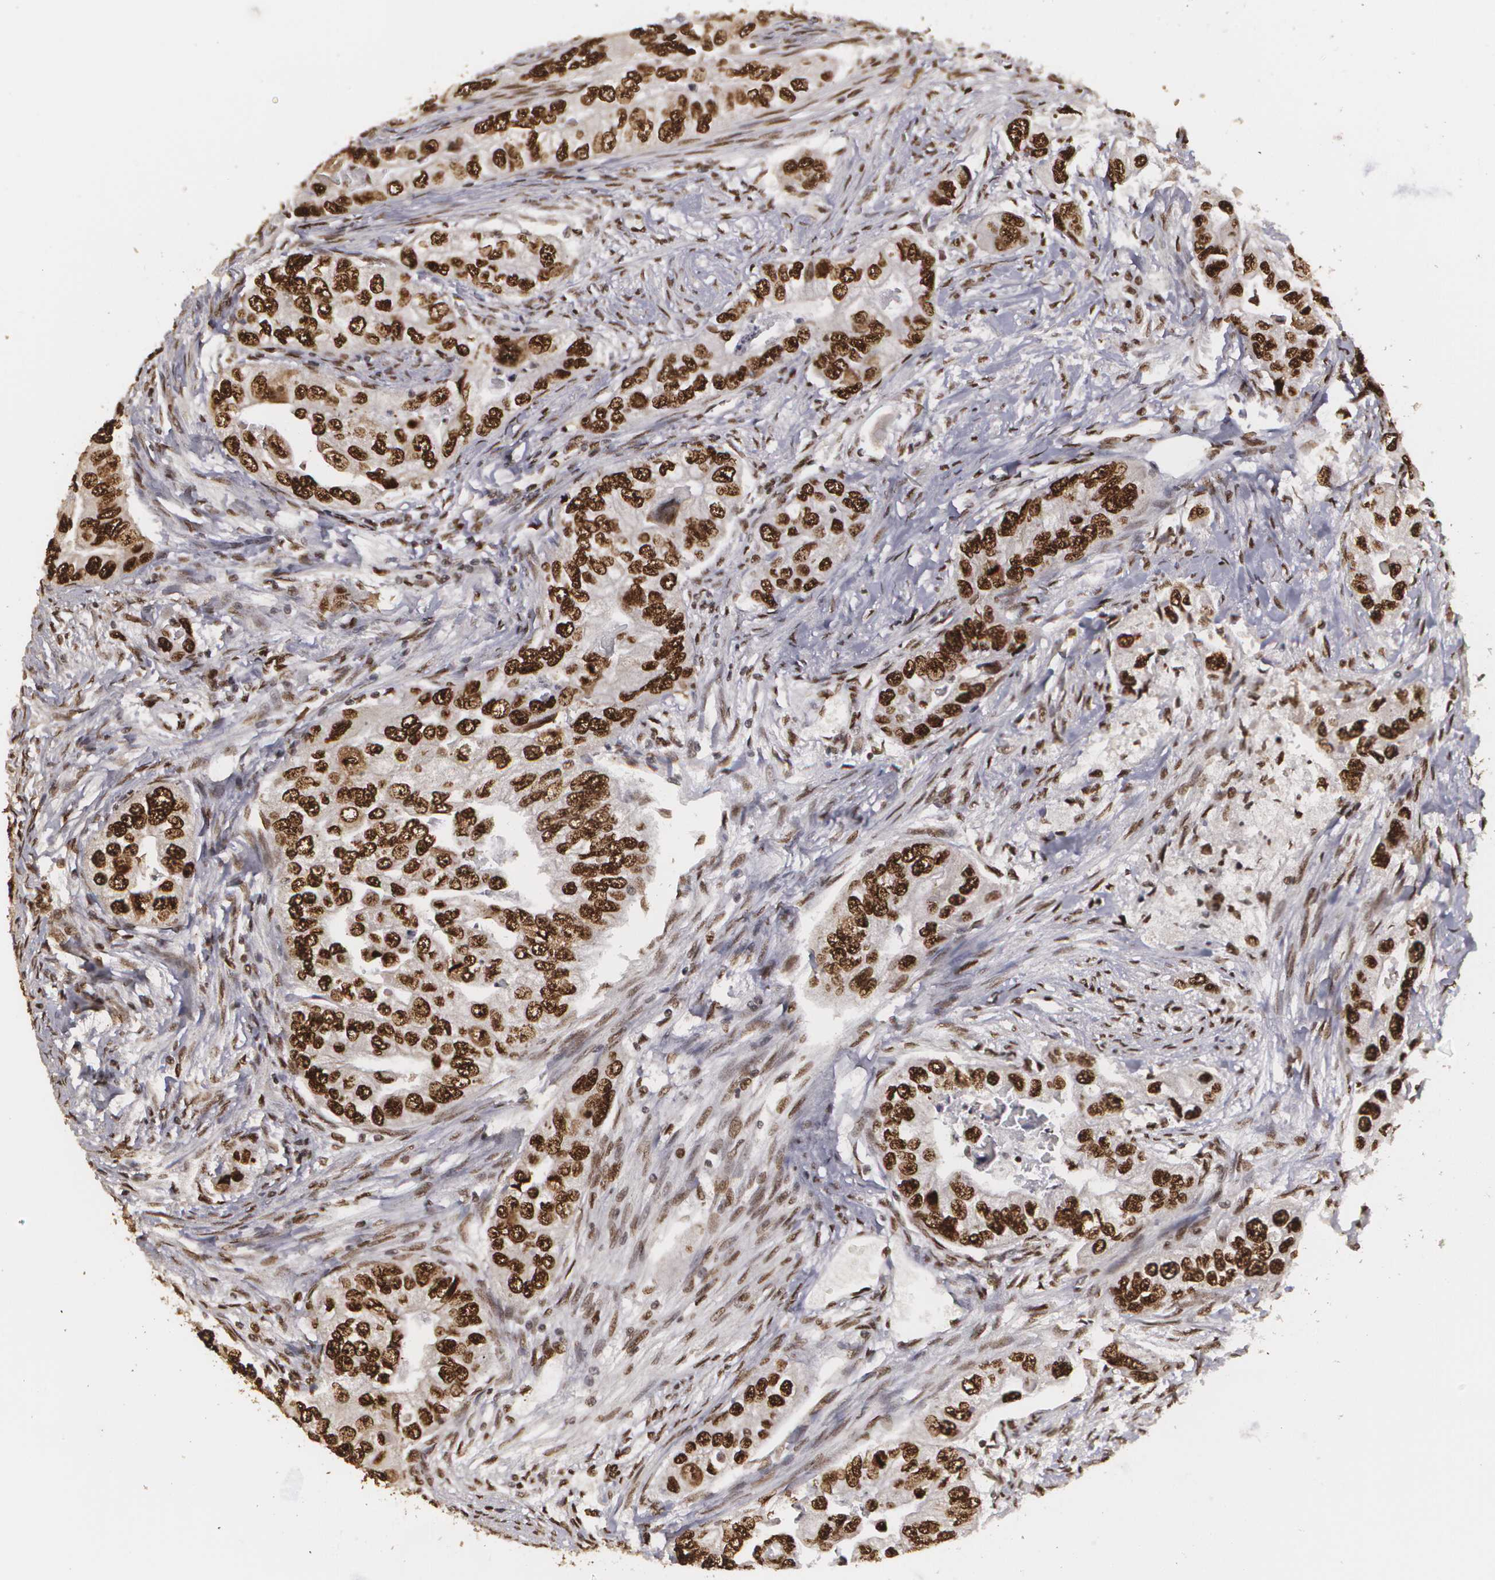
{"staining": {"intensity": "strong", "quantity": ">75%", "location": "nuclear"}, "tissue": "colorectal cancer", "cell_type": "Tumor cells", "image_type": "cancer", "snomed": [{"axis": "morphology", "description": "Adenocarcinoma, NOS"}, {"axis": "topography", "description": "Colon"}], "caption": "Immunohistochemistry (IHC) of human colorectal cancer shows high levels of strong nuclear staining in approximately >75% of tumor cells. The staining was performed using DAB (3,3'-diaminobenzidine) to visualize the protein expression in brown, while the nuclei were stained in blue with hematoxylin (Magnification: 20x).", "gene": "RCOR1", "patient": {"sex": "female", "age": 11}}